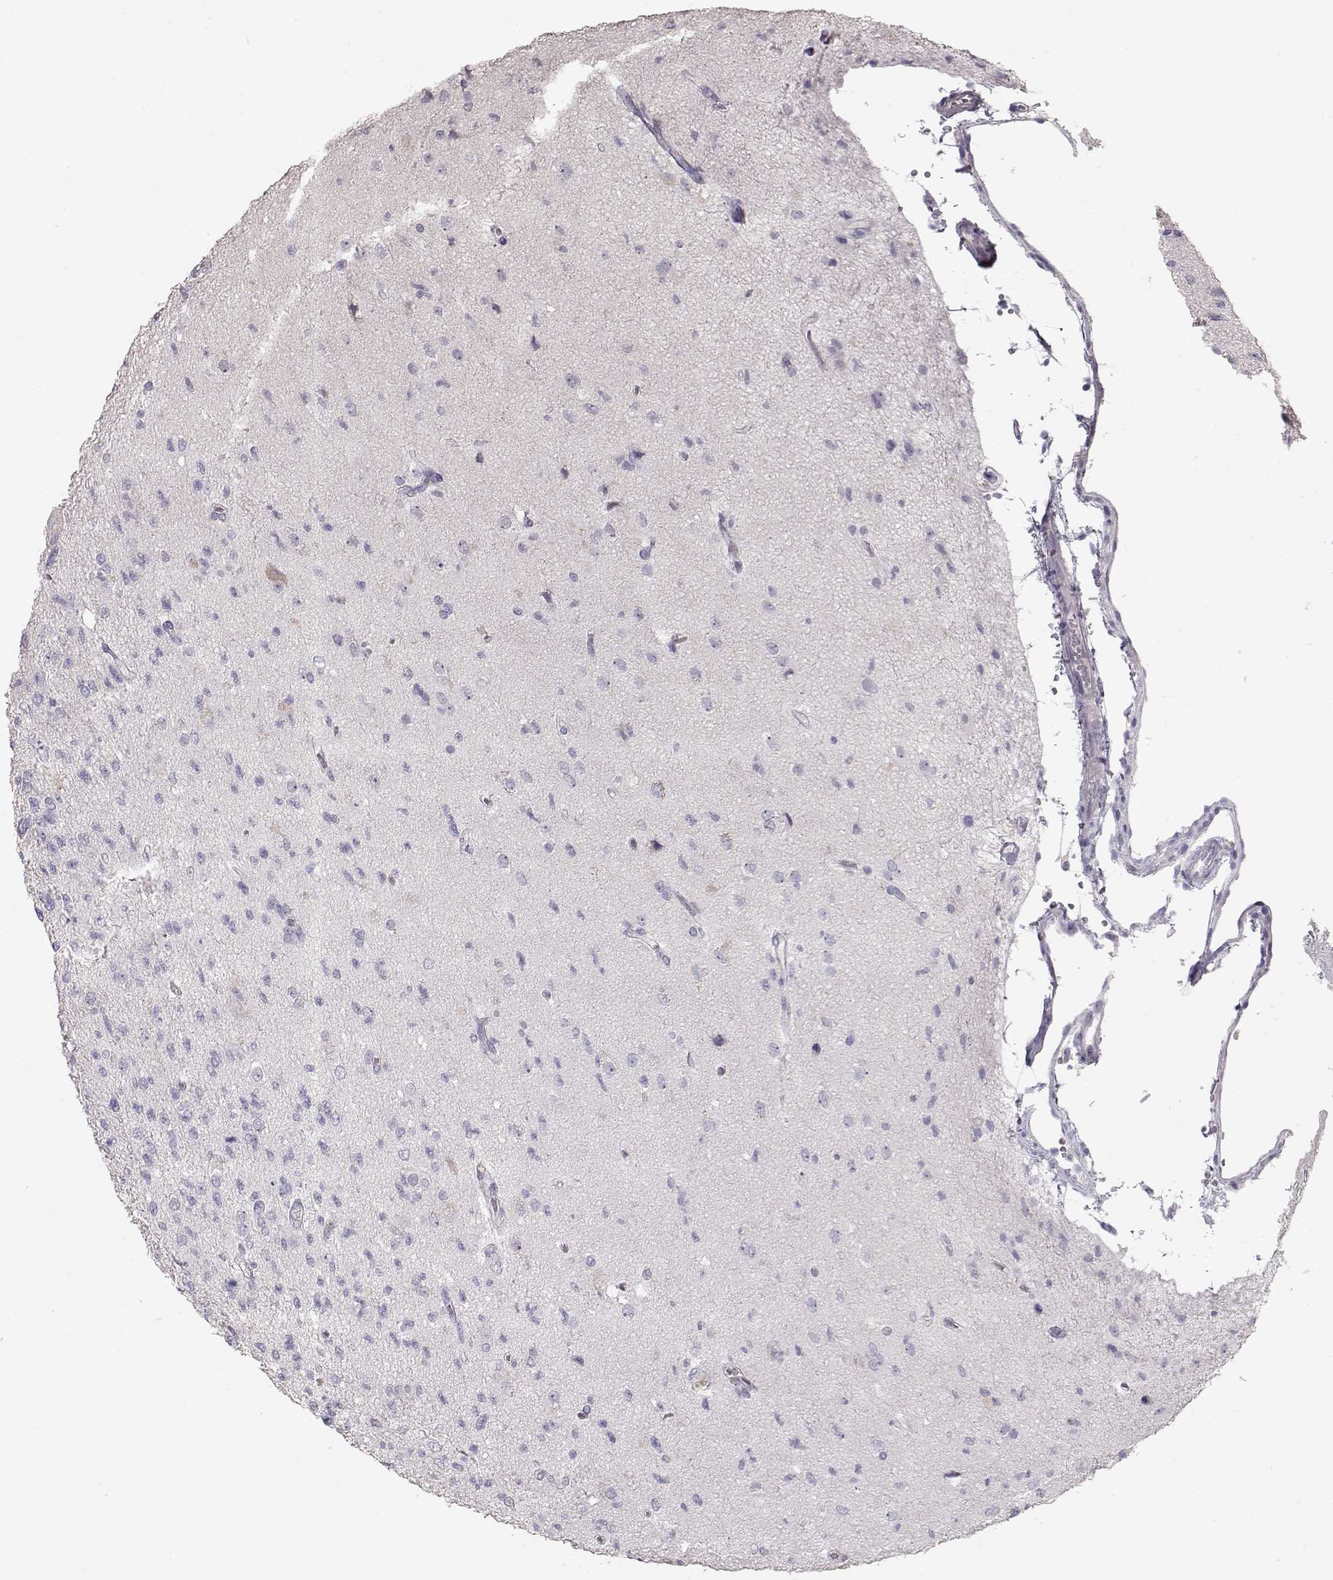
{"staining": {"intensity": "negative", "quantity": "none", "location": "none"}, "tissue": "glioma", "cell_type": "Tumor cells", "image_type": "cancer", "snomed": [{"axis": "morphology", "description": "Glioma, malignant, High grade"}, {"axis": "topography", "description": "Brain"}], "caption": "This is an immunohistochemistry image of human glioma. There is no positivity in tumor cells.", "gene": "SLC18A1", "patient": {"sex": "male", "age": 56}}